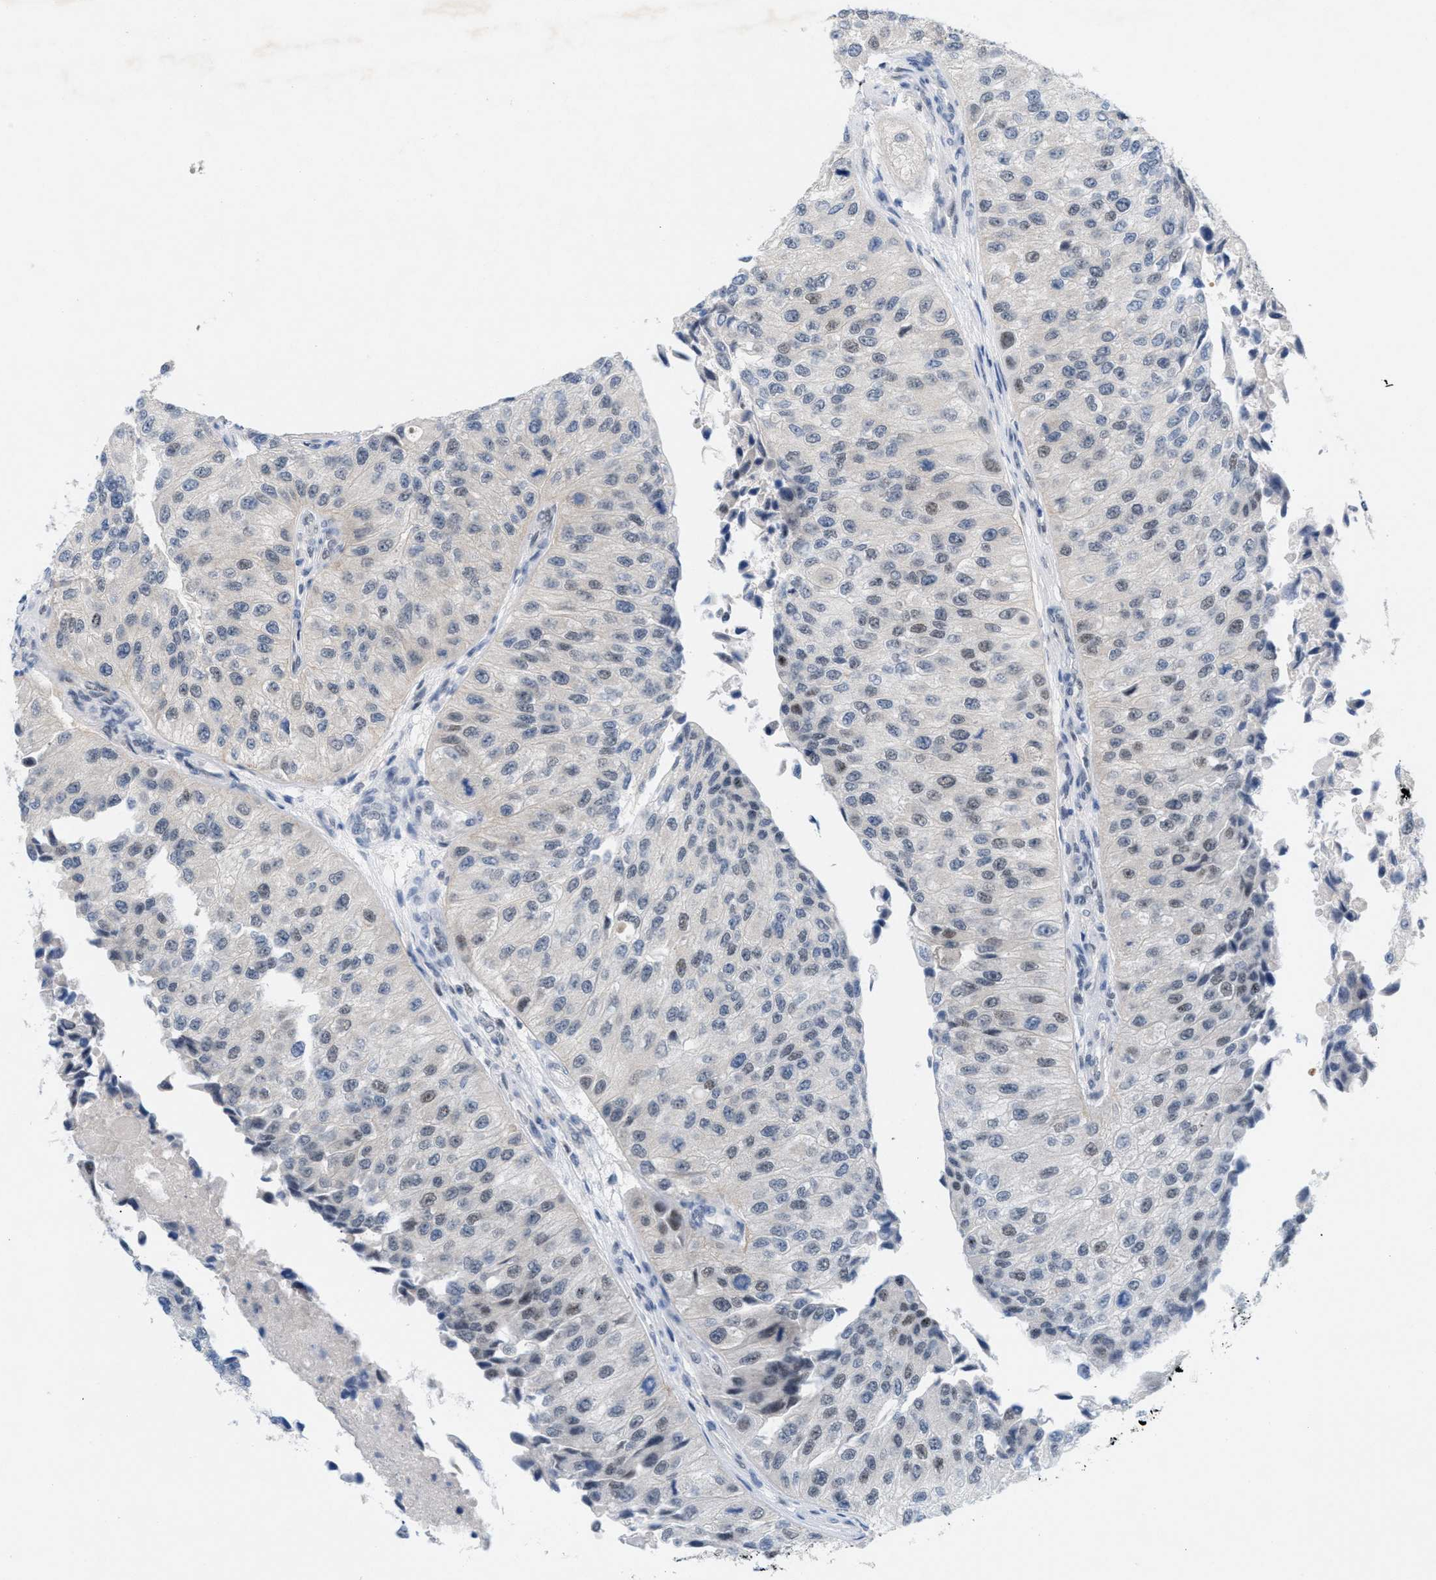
{"staining": {"intensity": "weak", "quantity": "25%-75%", "location": "nuclear"}, "tissue": "urothelial cancer", "cell_type": "Tumor cells", "image_type": "cancer", "snomed": [{"axis": "morphology", "description": "Urothelial carcinoma, High grade"}, {"axis": "topography", "description": "Kidney"}, {"axis": "topography", "description": "Urinary bladder"}], "caption": "Immunohistochemistry micrograph of neoplastic tissue: urothelial cancer stained using immunohistochemistry exhibits low levels of weak protein expression localized specifically in the nuclear of tumor cells, appearing as a nuclear brown color.", "gene": "WIPI2", "patient": {"sex": "male", "age": 77}}